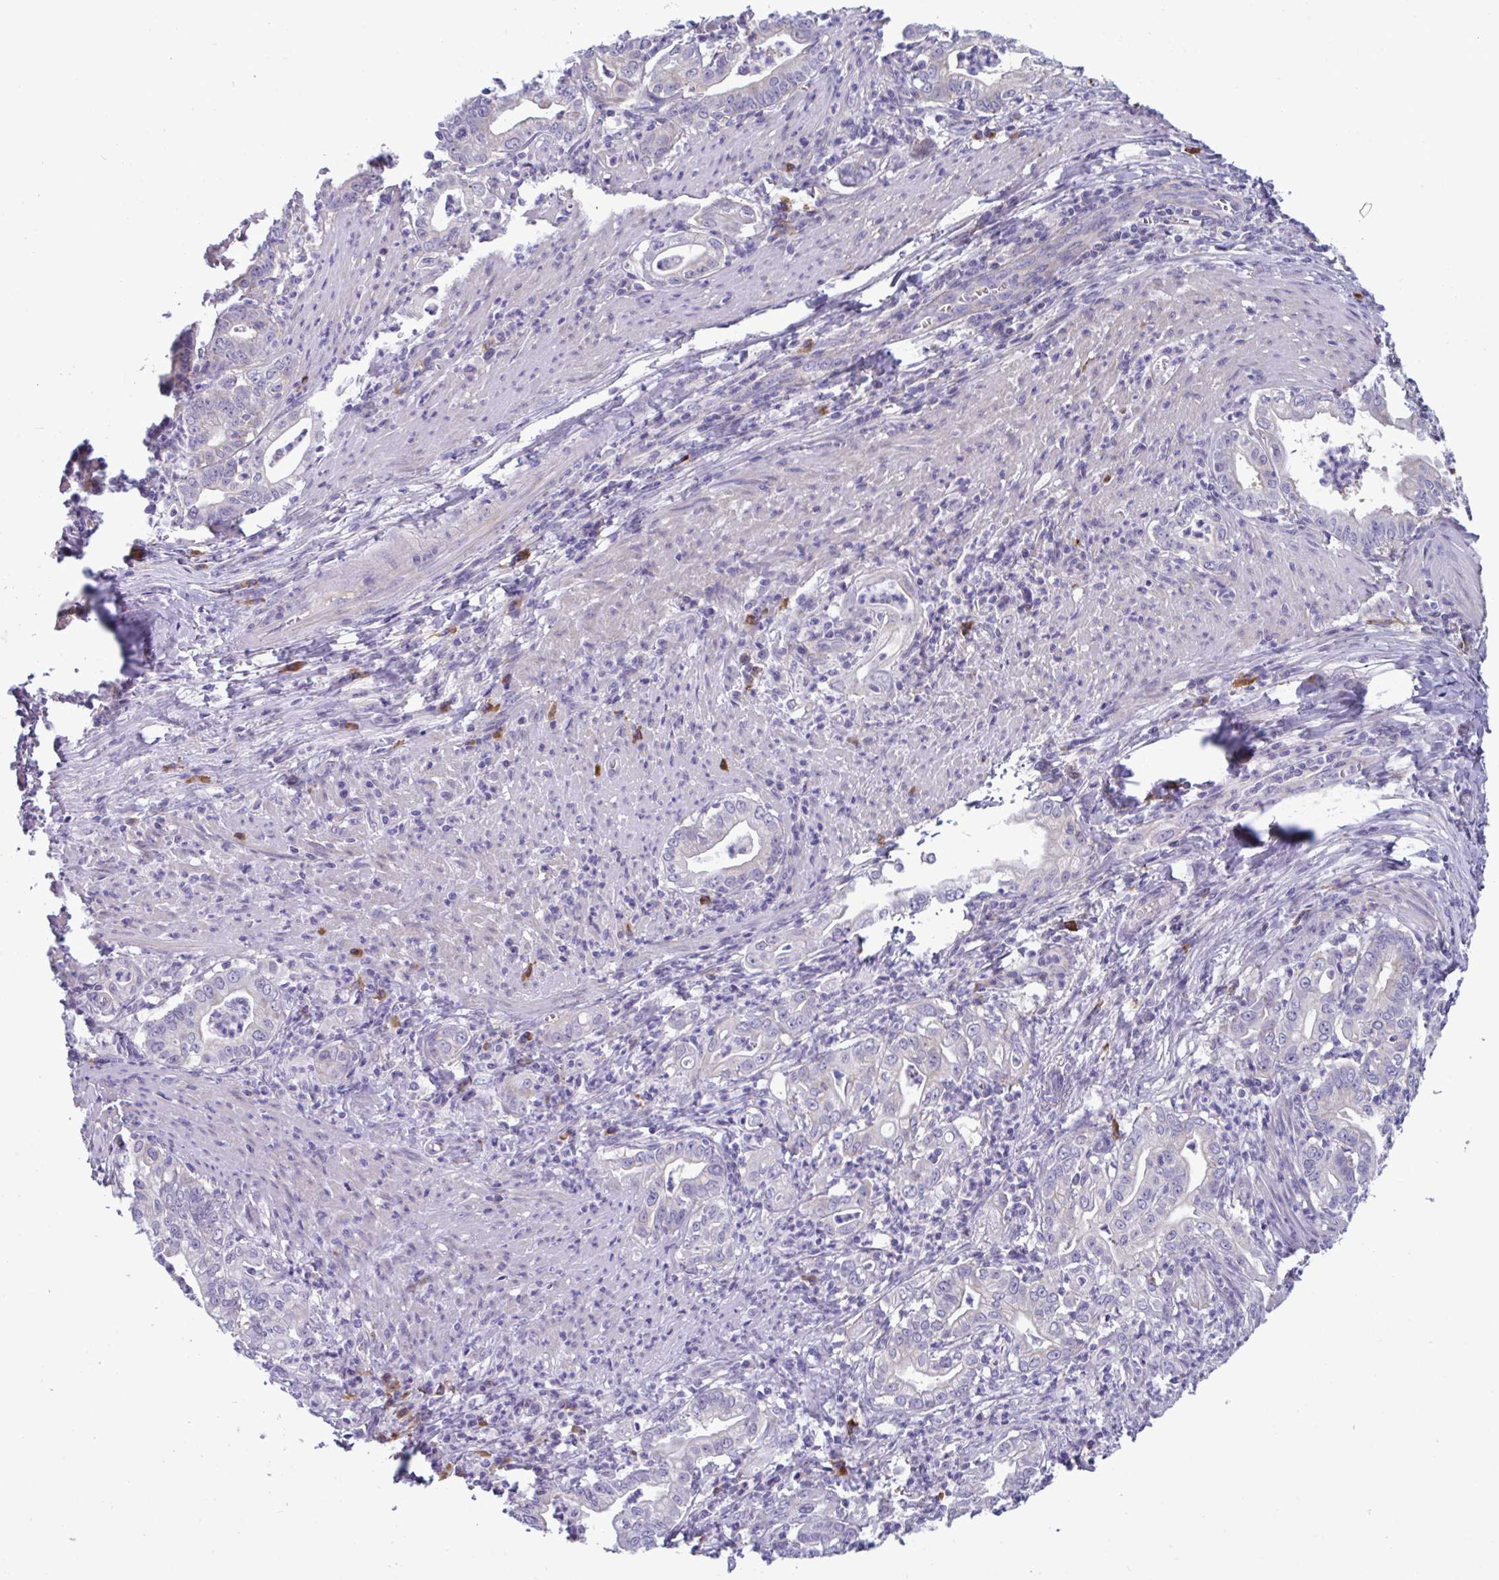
{"staining": {"intensity": "negative", "quantity": "none", "location": "none"}, "tissue": "stomach cancer", "cell_type": "Tumor cells", "image_type": "cancer", "snomed": [{"axis": "morphology", "description": "Adenocarcinoma, NOS"}, {"axis": "topography", "description": "Stomach, upper"}], "caption": "The IHC histopathology image has no significant expression in tumor cells of stomach cancer tissue.", "gene": "MS4A14", "patient": {"sex": "female", "age": 79}}